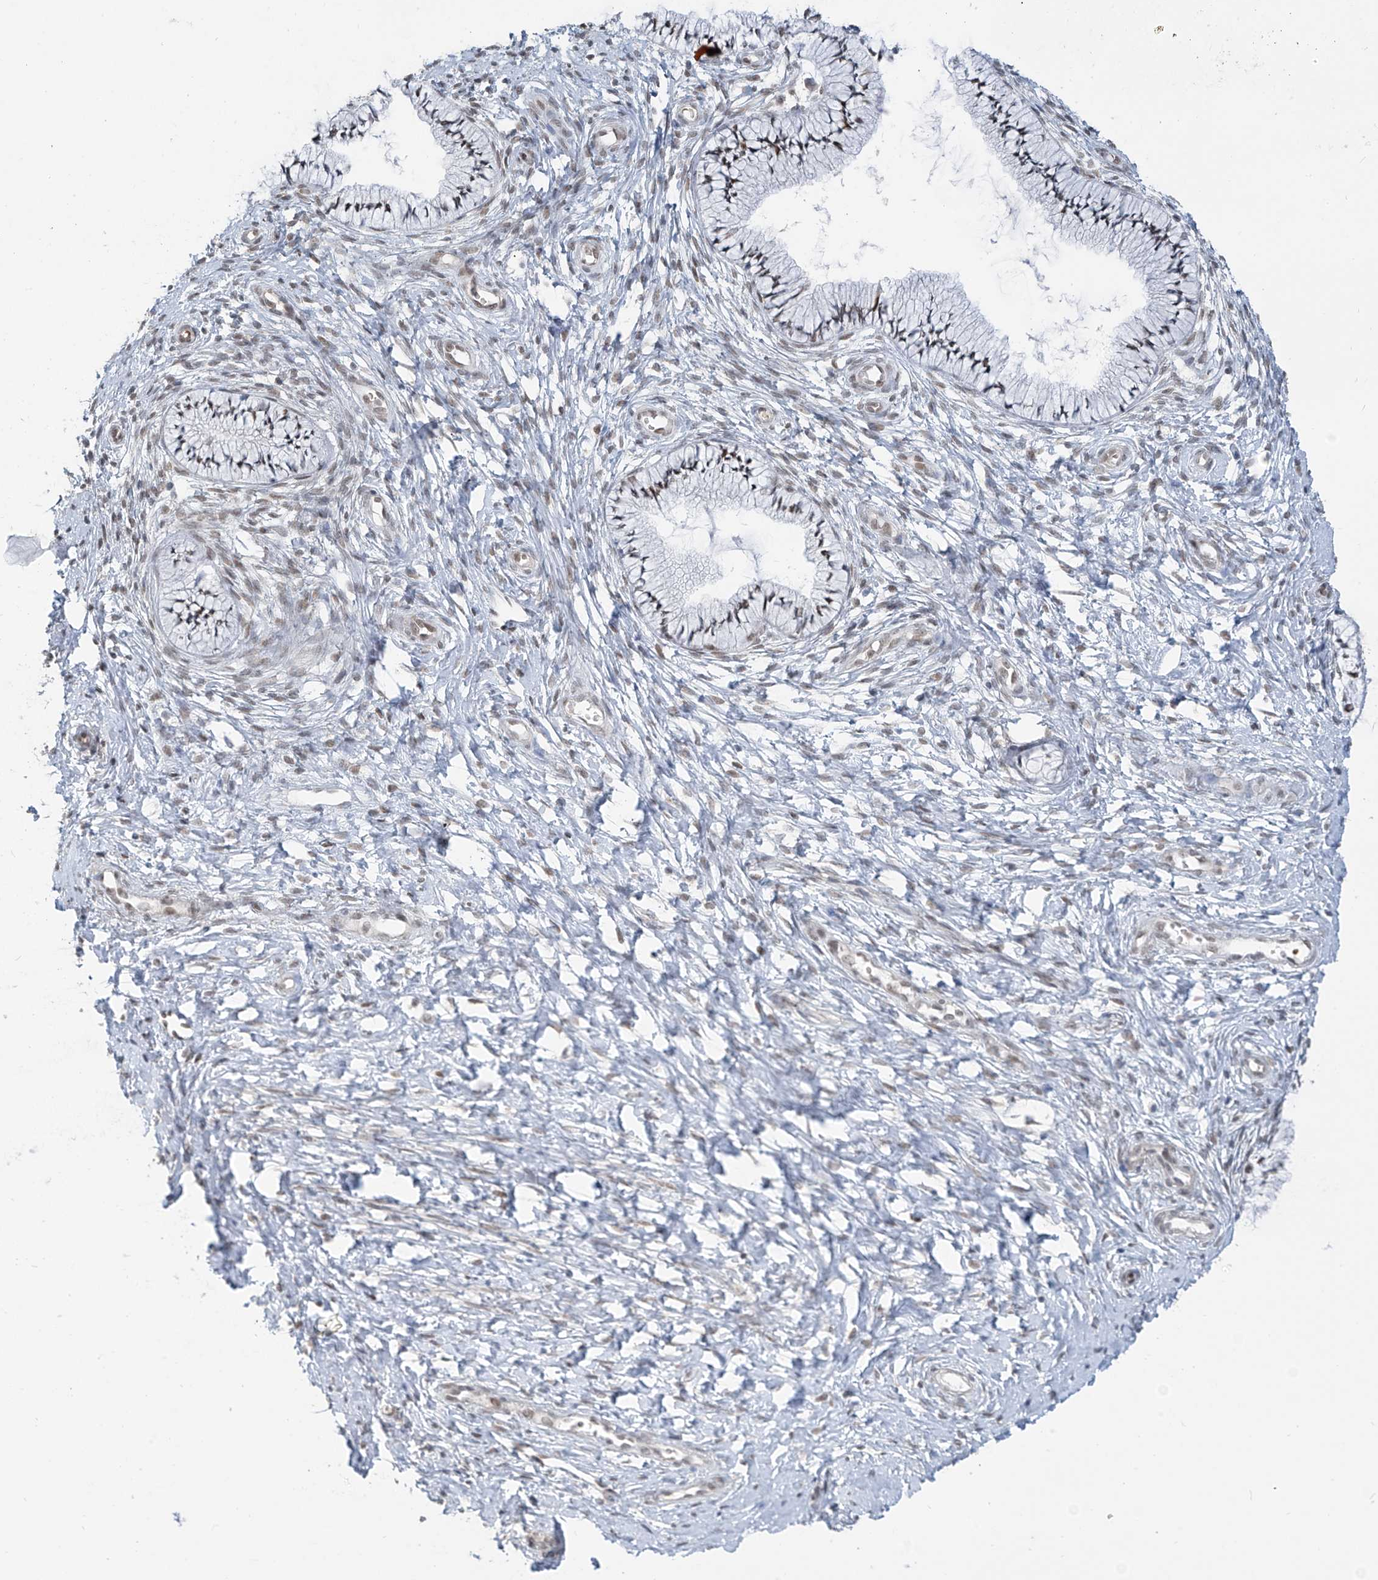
{"staining": {"intensity": "weak", "quantity": ">75%", "location": "nuclear"}, "tissue": "cervix", "cell_type": "Glandular cells", "image_type": "normal", "snomed": [{"axis": "morphology", "description": "Normal tissue, NOS"}, {"axis": "topography", "description": "Cervix"}], "caption": "Cervix stained for a protein (brown) exhibits weak nuclear positive expression in about >75% of glandular cells.", "gene": "MCM9", "patient": {"sex": "female", "age": 36}}